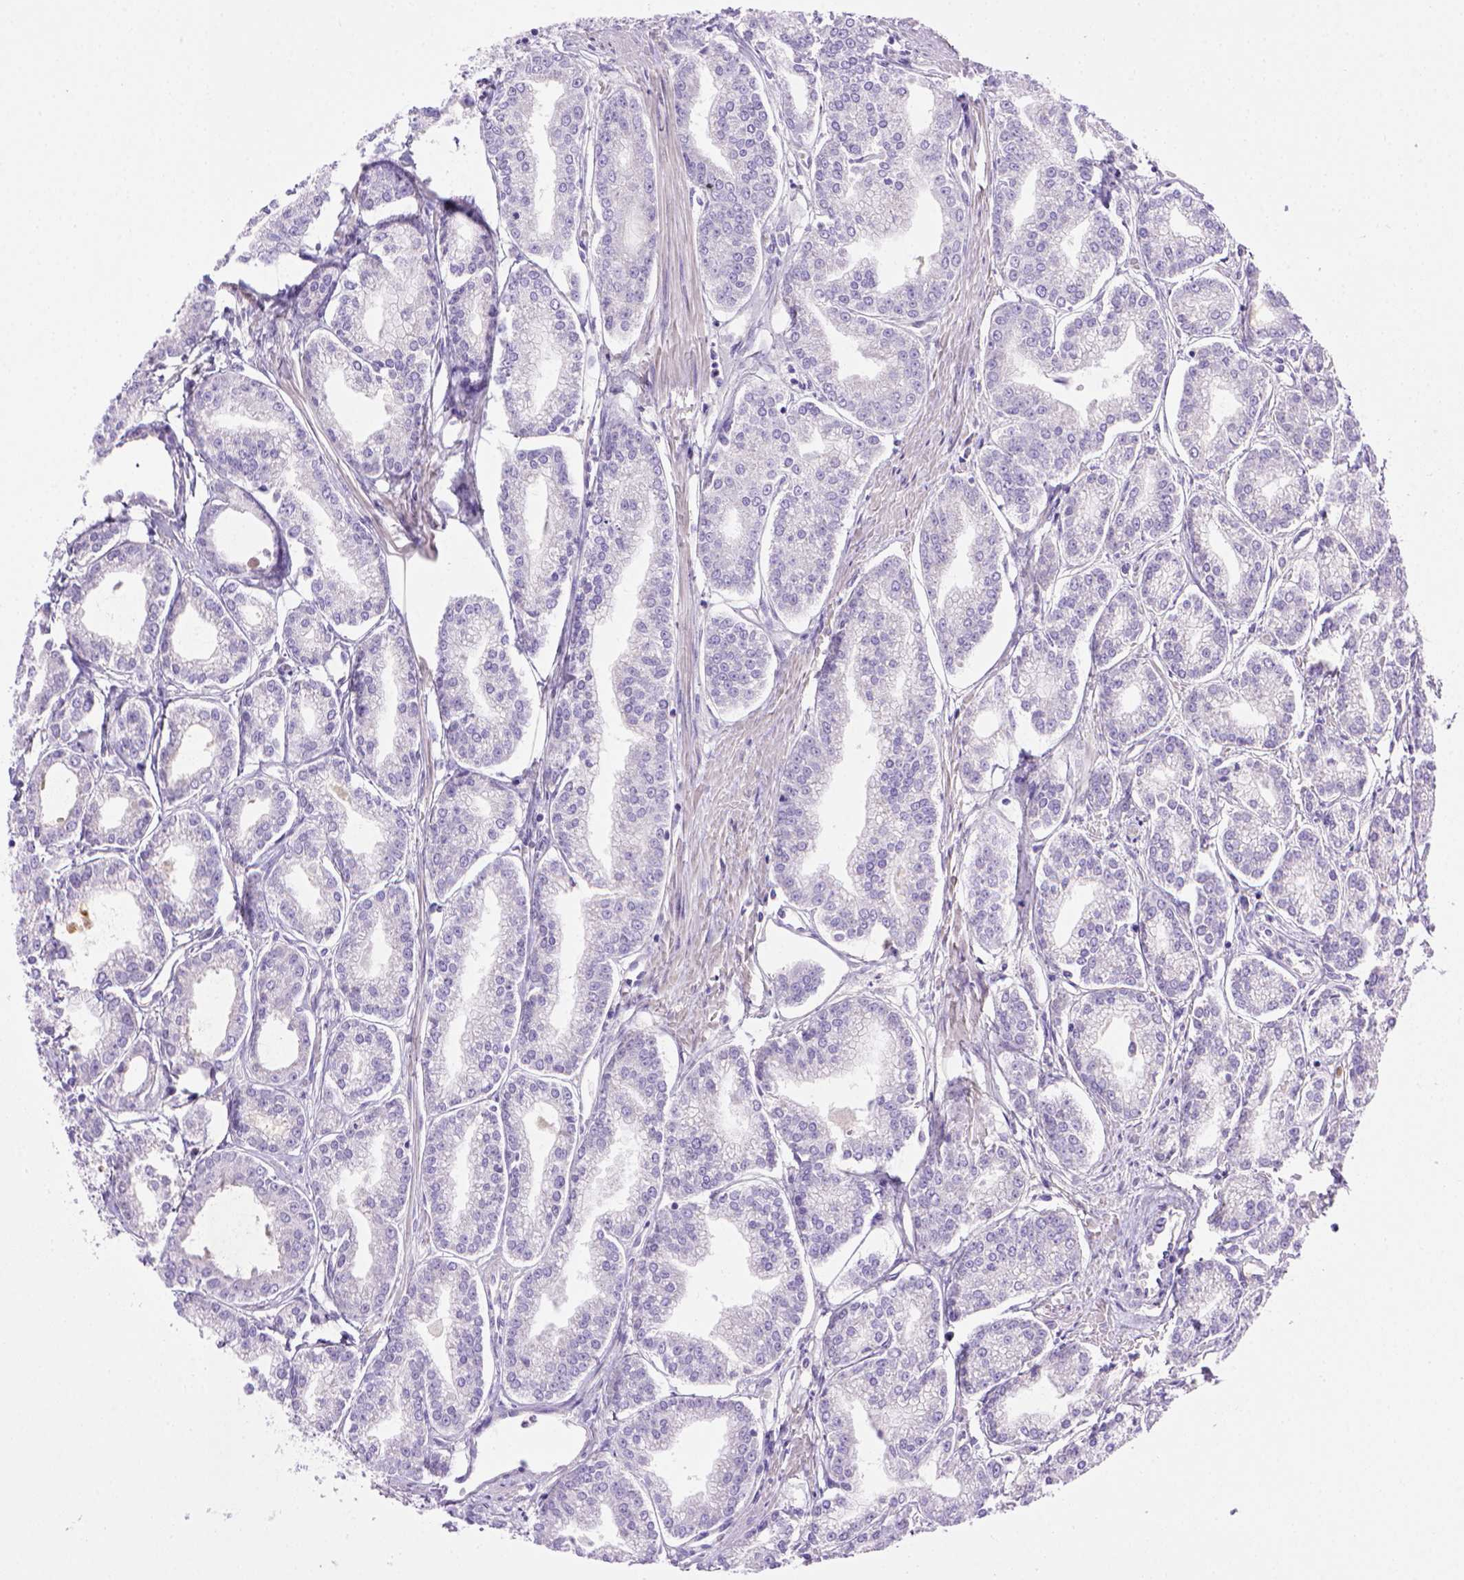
{"staining": {"intensity": "negative", "quantity": "none", "location": "none"}, "tissue": "prostate cancer", "cell_type": "Tumor cells", "image_type": "cancer", "snomed": [{"axis": "morphology", "description": "Adenocarcinoma, NOS"}, {"axis": "topography", "description": "Prostate"}], "caption": "The image demonstrates no staining of tumor cells in prostate adenocarcinoma.", "gene": "BAAT", "patient": {"sex": "male", "age": 71}}